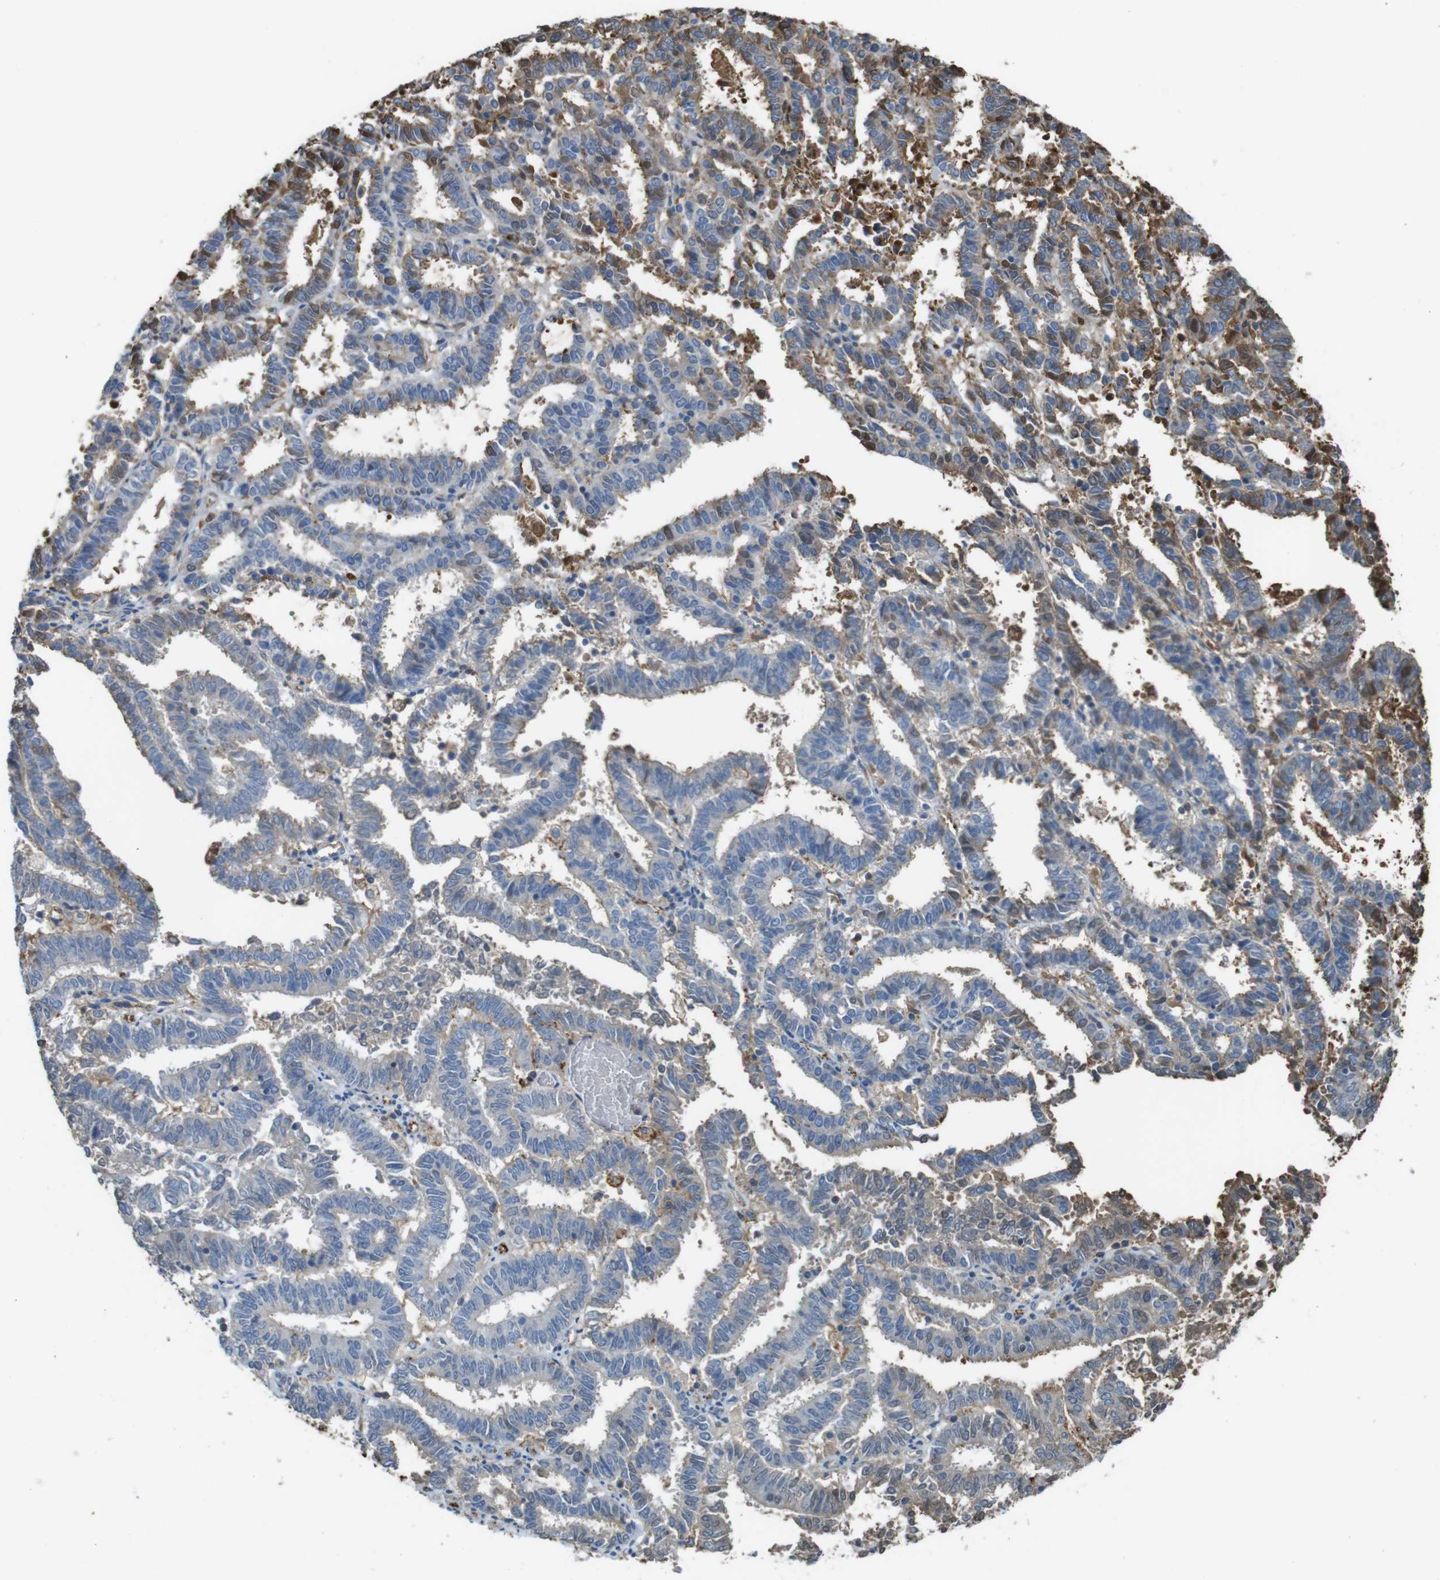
{"staining": {"intensity": "moderate", "quantity": "<25%", "location": "cytoplasmic/membranous"}, "tissue": "endometrial cancer", "cell_type": "Tumor cells", "image_type": "cancer", "snomed": [{"axis": "morphology", "description": "Adenocarcinoma, NOS"}, {"axis": "topography", "description": "Uterus"}], "caption": "High-magnification brightfield microscopy of endometrial cancer stained with DAB (3,3'-diaminobenzidine) (brown) and counterstained with hematoxylin (blue). tumor cells exhibit moderate cytoplasmic/membranous staining is identified in approximately<25% of cells. (DAB IHC with brightfield microscopy, high magnification).", "gene": "LTBP4", "patient": {"sex": "female", "age": 83}}